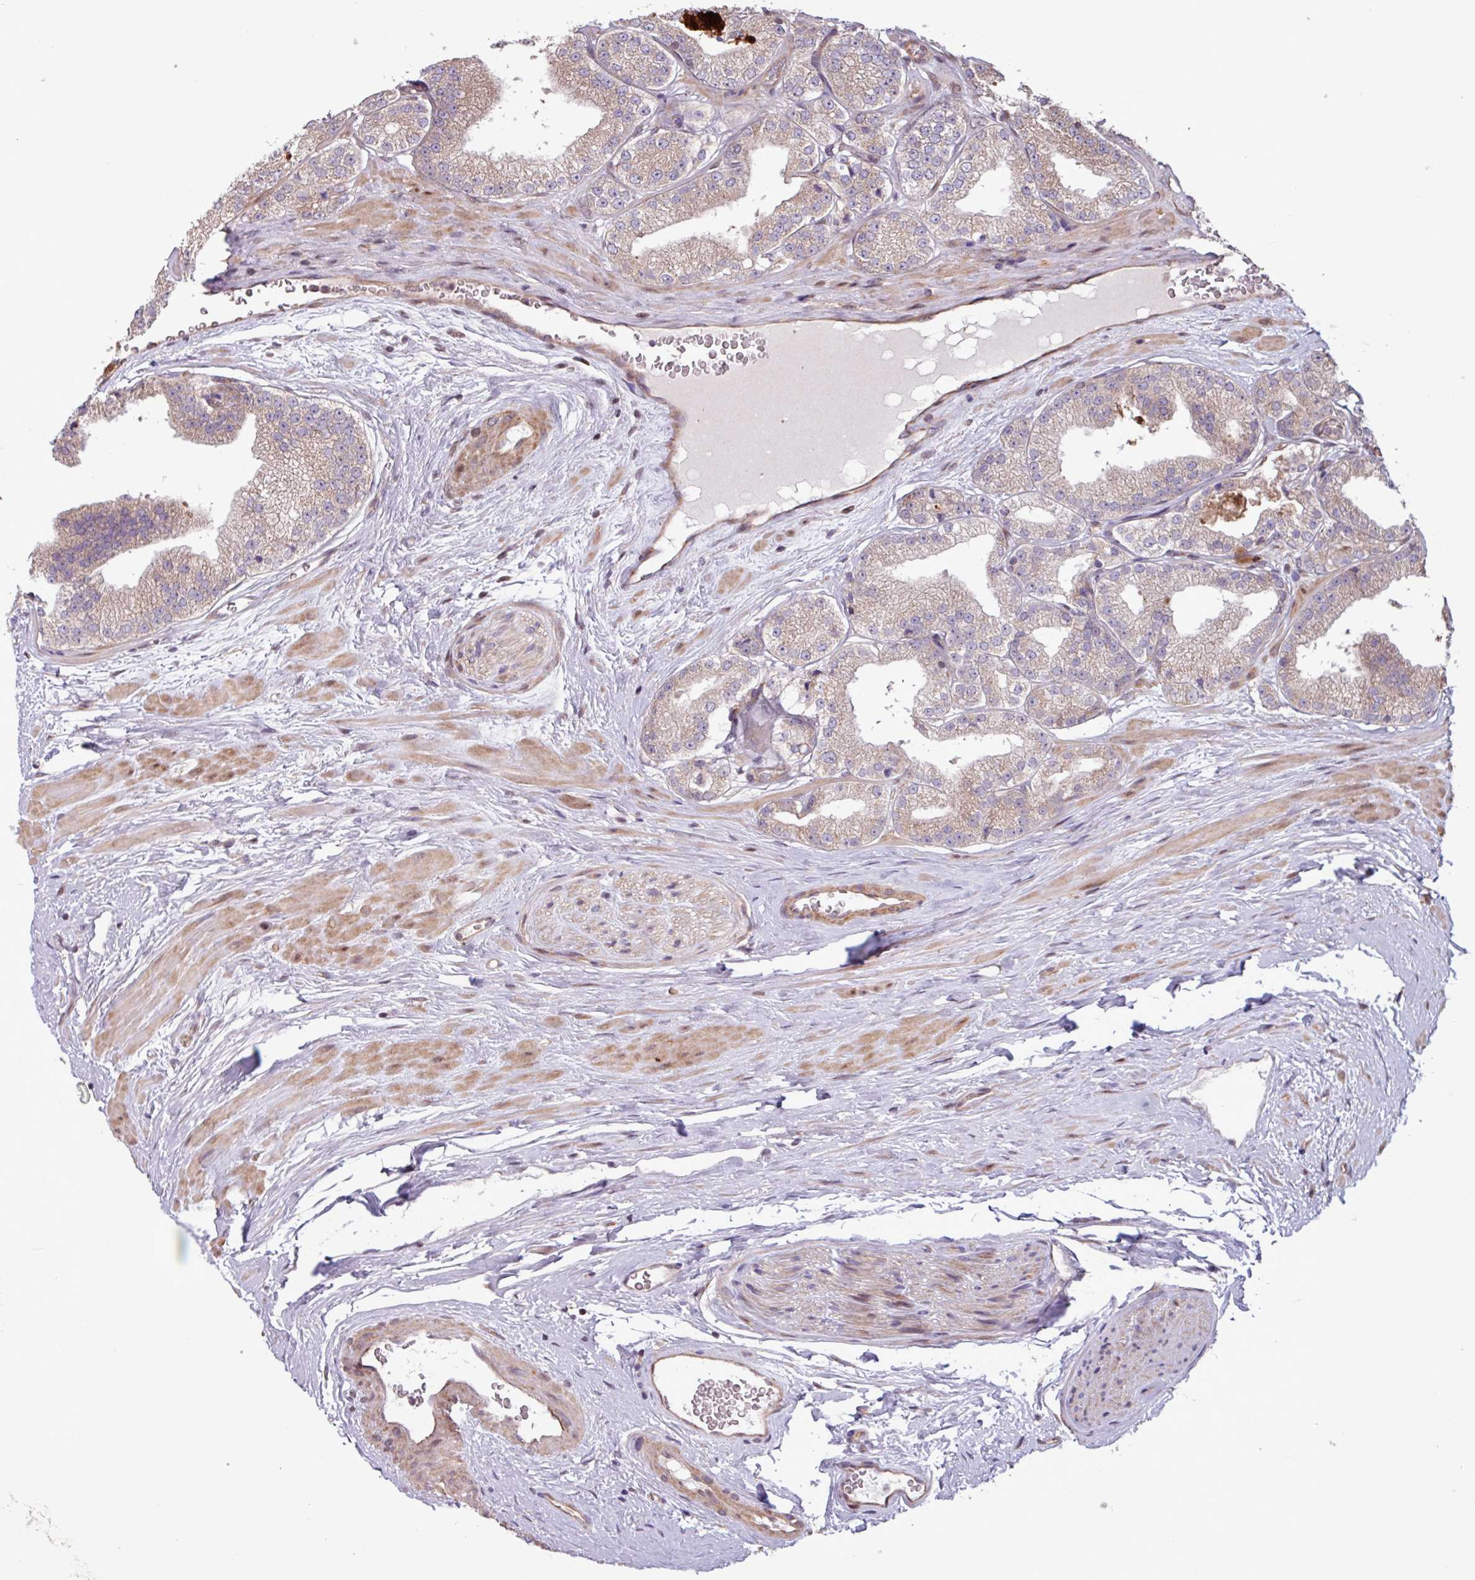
{"staining": {"intensity": "weak", "quantity": "<25%", "location": "cytoplasmic/membranous"}, "tissue": "prostate cancer", "cell_type": "Tumor cells", "image_type": "cancer", "snomed": [{"axis": "morphology", "description": "Adenocarcinoma, High grade"}, {"axis": "topography", "description": "Prostate"}], "caption": "Immunohistochemistry micrograph of neoplastic tissue: human prostate high-grade adenocarcinoma stained with DAB exhibits no significant protein staining in tumor cells.", "gene": "PDPR", "patient": {"sex": "male", "age": 68}}